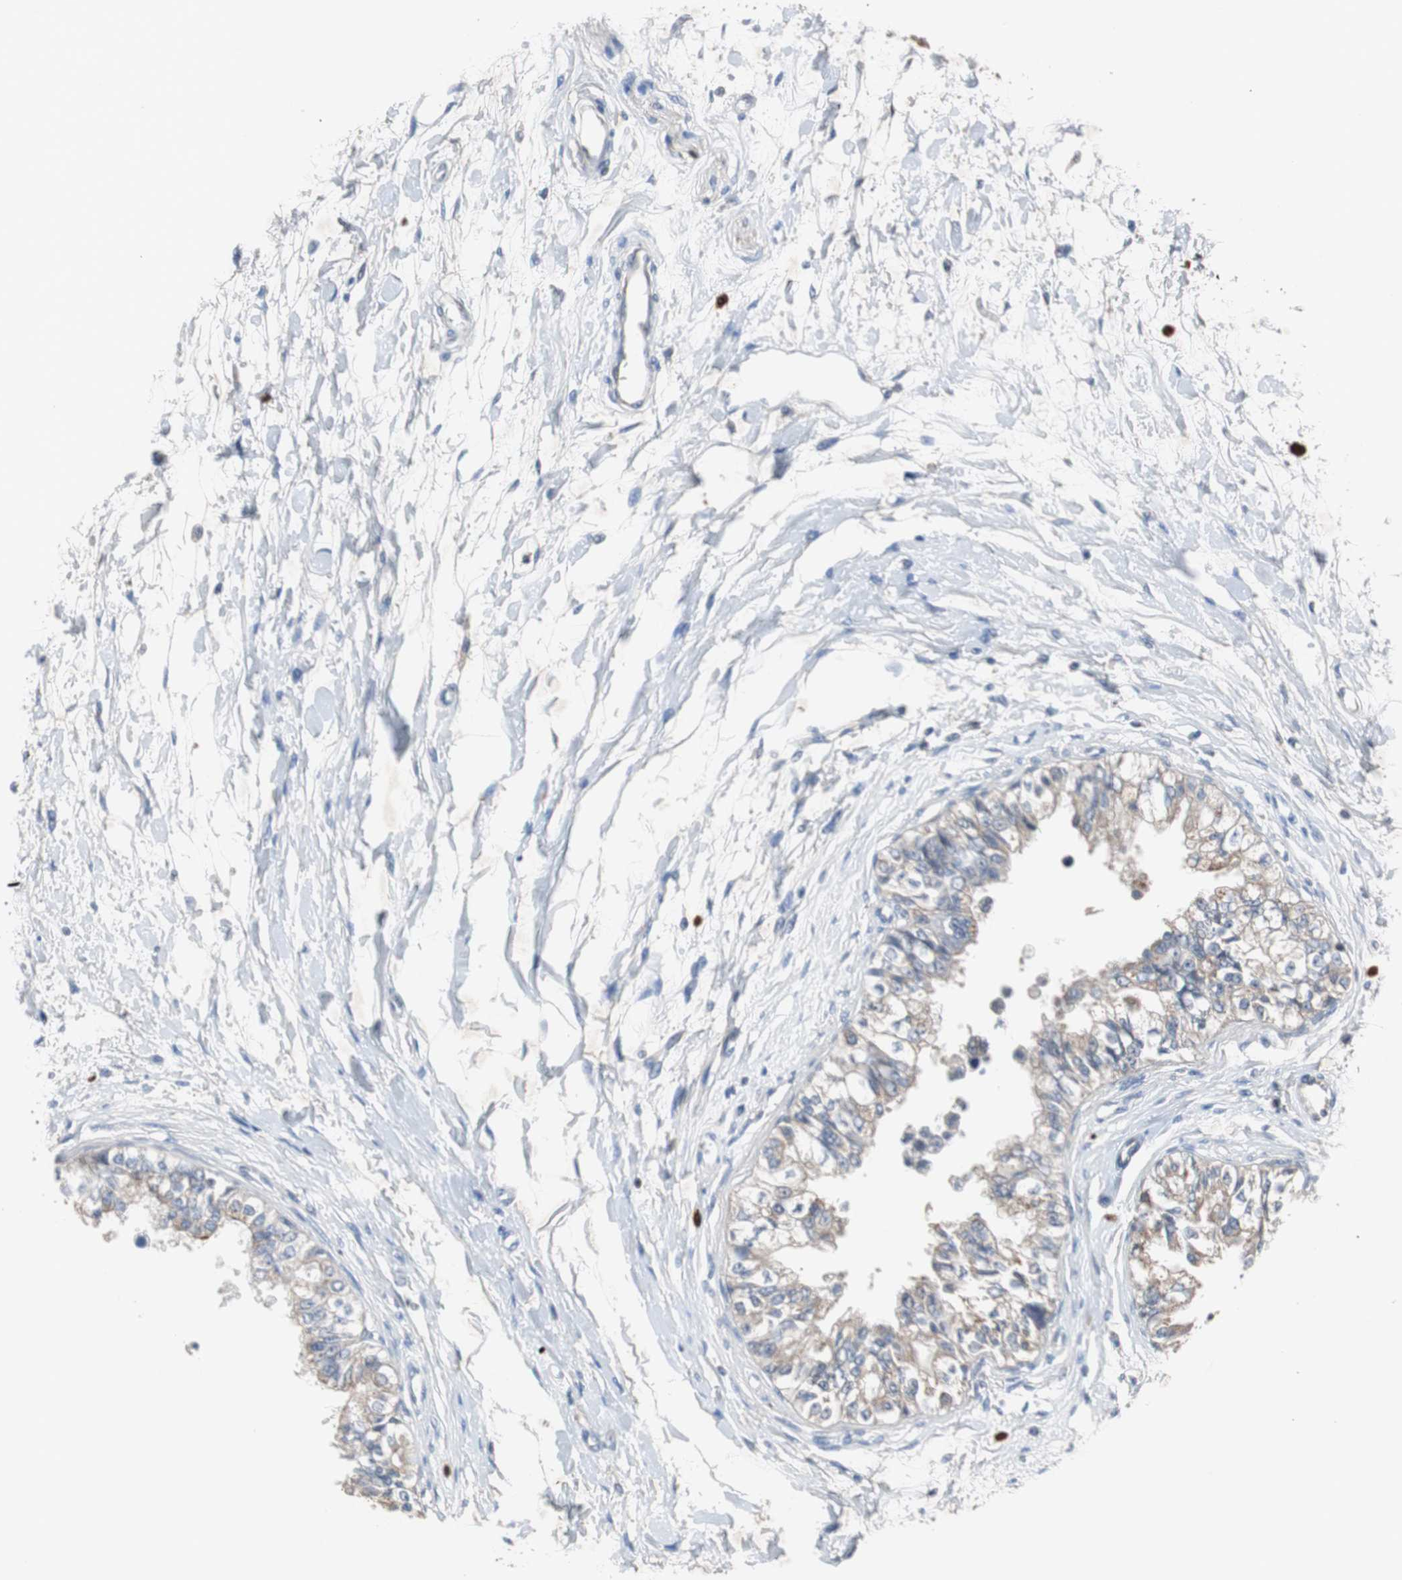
{"staining": {"intensity": "weak", "quantity": "25%-75%", "location": "cytoplasmic/membranous"}, "tissue": "epididymis", "cell_type": "Glandular cells", "image_type": "normal", "snomed": [{"axis": "morphology", "description": "Normal tissue, NOS"}, {"axis": "morphology", "description": "Adenocarcinoma, metastatic, NOS"}, {"axis": "topography", "description": "Testis"}, {"axis": "topography", "description": "Epididymis"}], "caption": "Protein expression analysis of benign epididymis exhibits weak cytoplasmic/membranous expression in approximately 25%-75% of glandular cells.", "gene": "CALB2", "patient": {"sex": "male", "age": 26}}